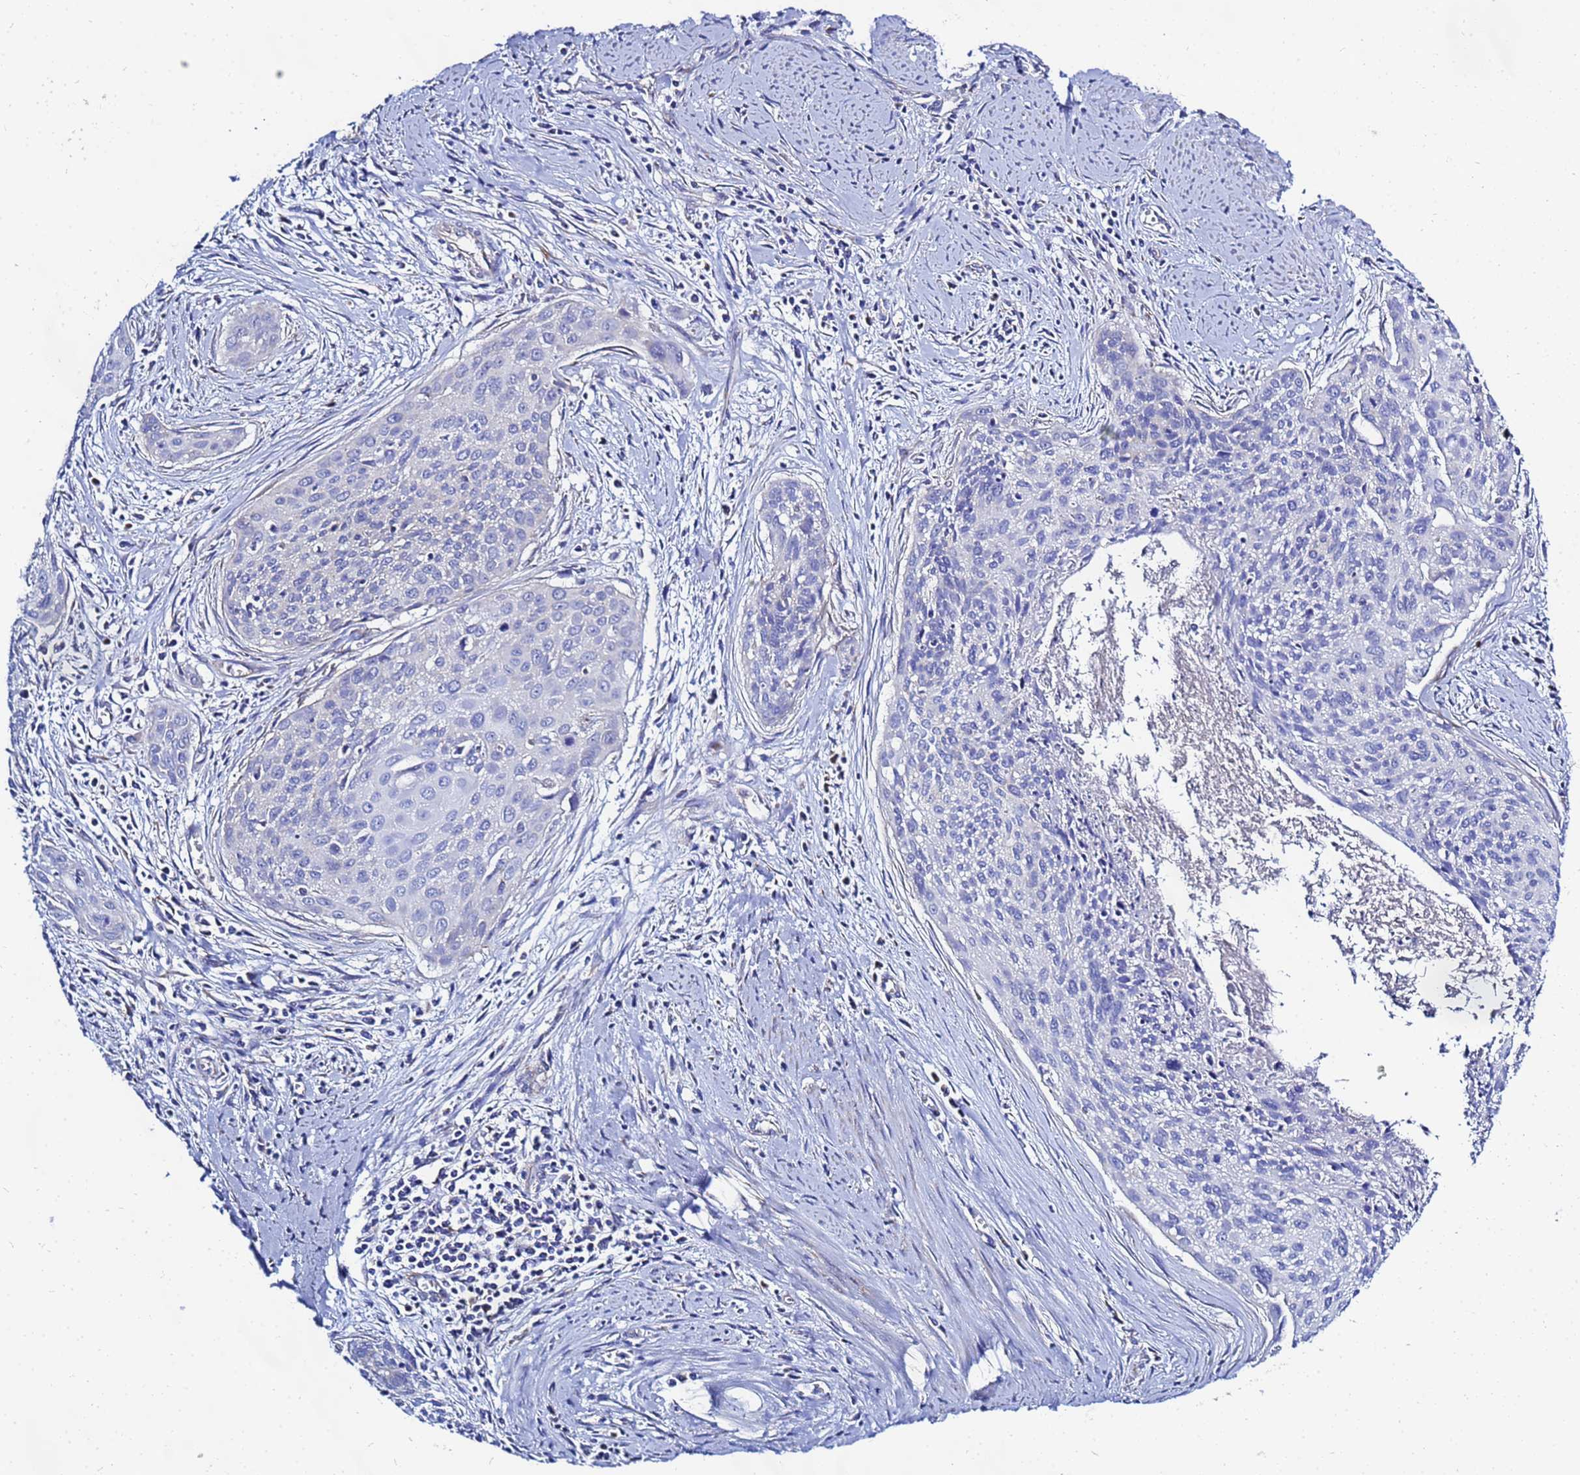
{"staining": {"intensity": "negative", "quantity": "none", "location": "none"}, "tissue": "cervical cancer", "cell_type": "Tumor cells", "image_type": "cancer", "snomed": [{"axis": "morphology", "description": "Squamous cell carcinoma, NOS"}, {"axis": "topography", "description": "Cervix"}], "caption": "Tumor cells show no significant protein expression in cervical squamous cell carcinoma.", "gene": "FAHD2A", "patient": {"sex": "female", "age": 55}}